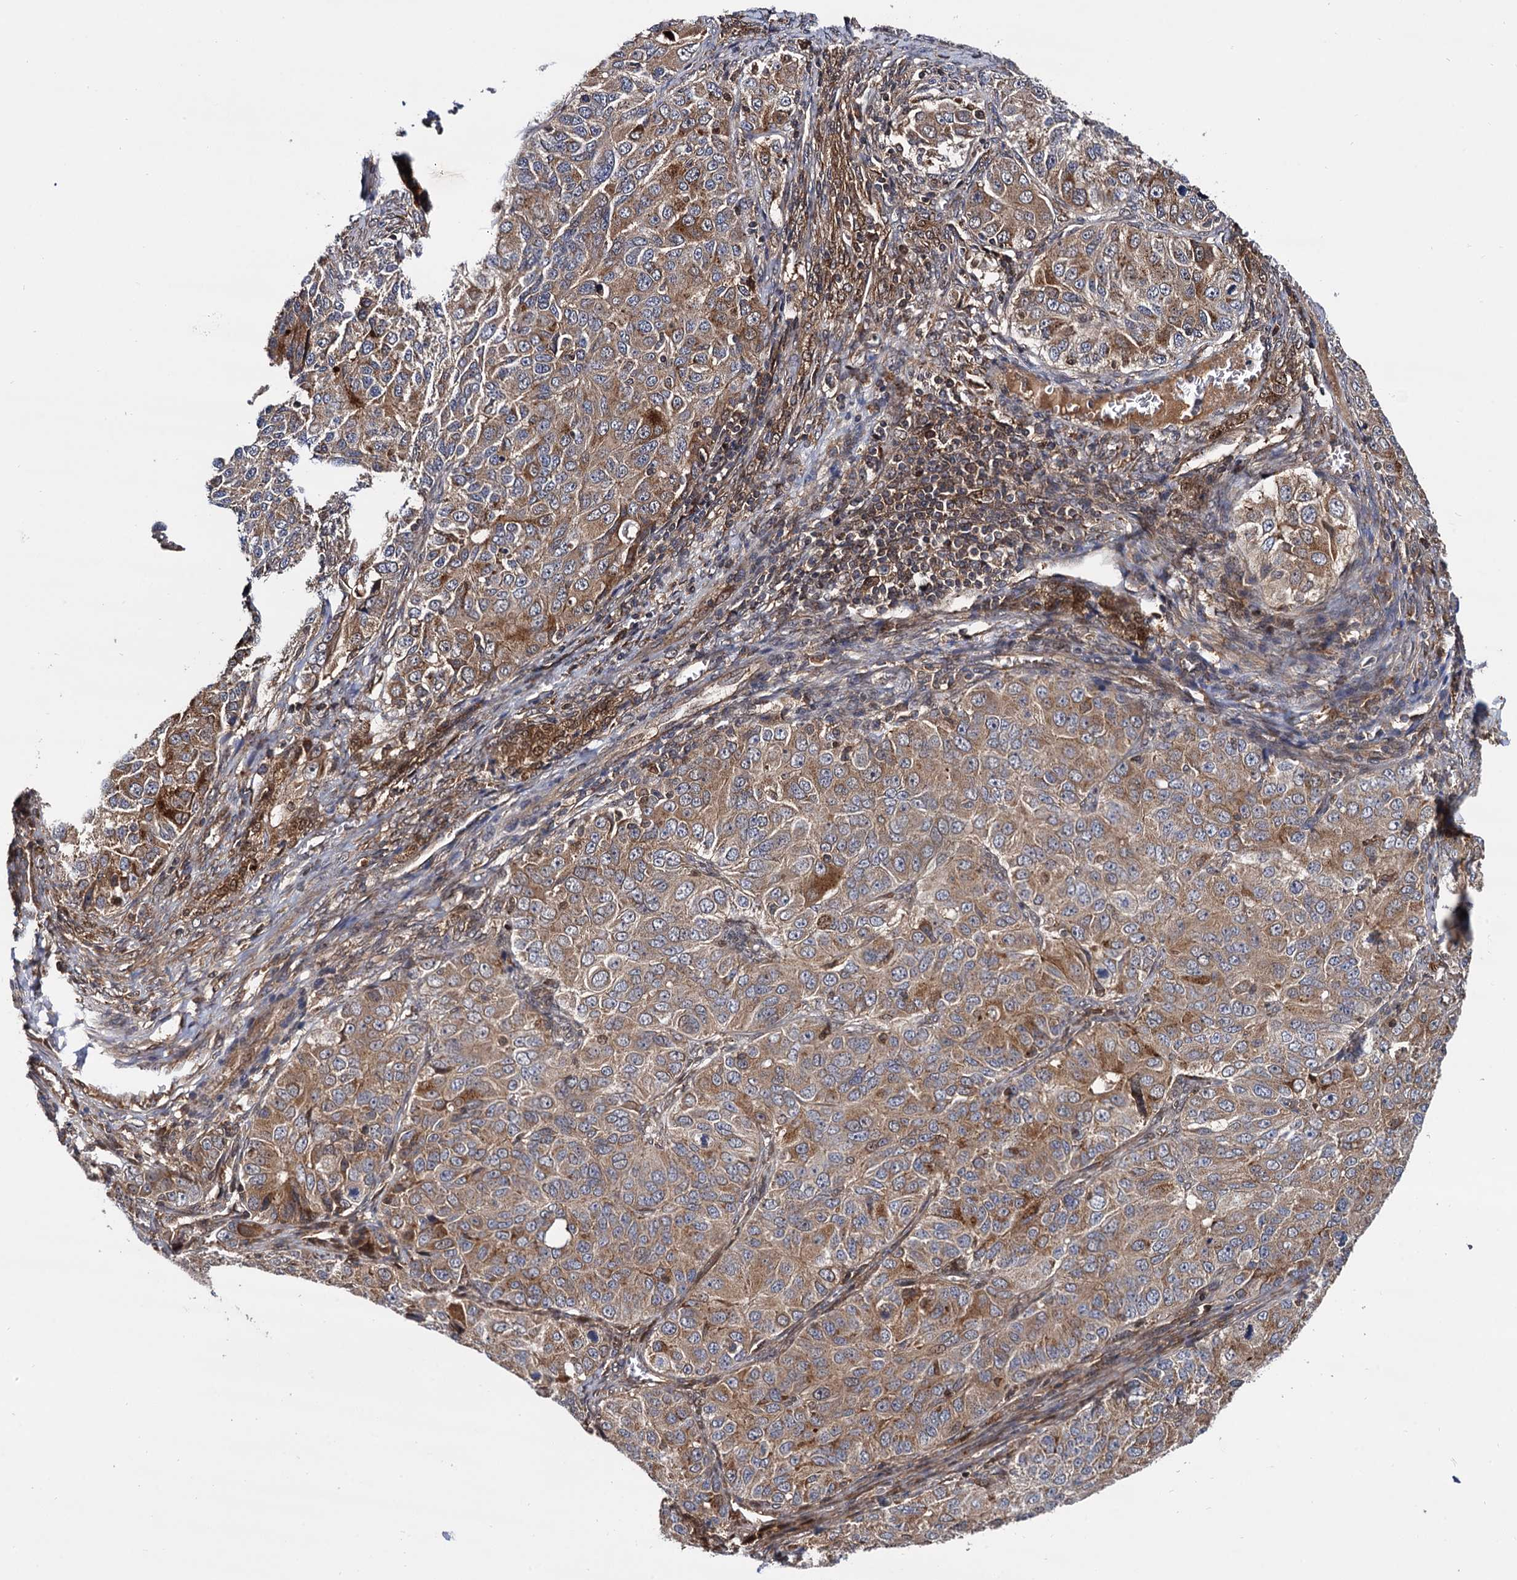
{"staining": {"intensity": "moderate", "quantity": ">75%", "location": "cytoplasmic/membranous"}, "tissue": "ovarian cancer", "cell_type": "Tumor cells", "image_type": "cancer", "snomed": [{"axis": "morphology", "description": "Carcinoma, endometroid"}, {"axis": "topography", "description": "Ovary"}], "caption": "Protein staining shows moderate cytoplasmic/membranous positivity in approximately >75% of tumor cells in ovarian endometroid carcinoma.", "gene": "SELENOP", "patient": {"sex": "female", "age": 51}}